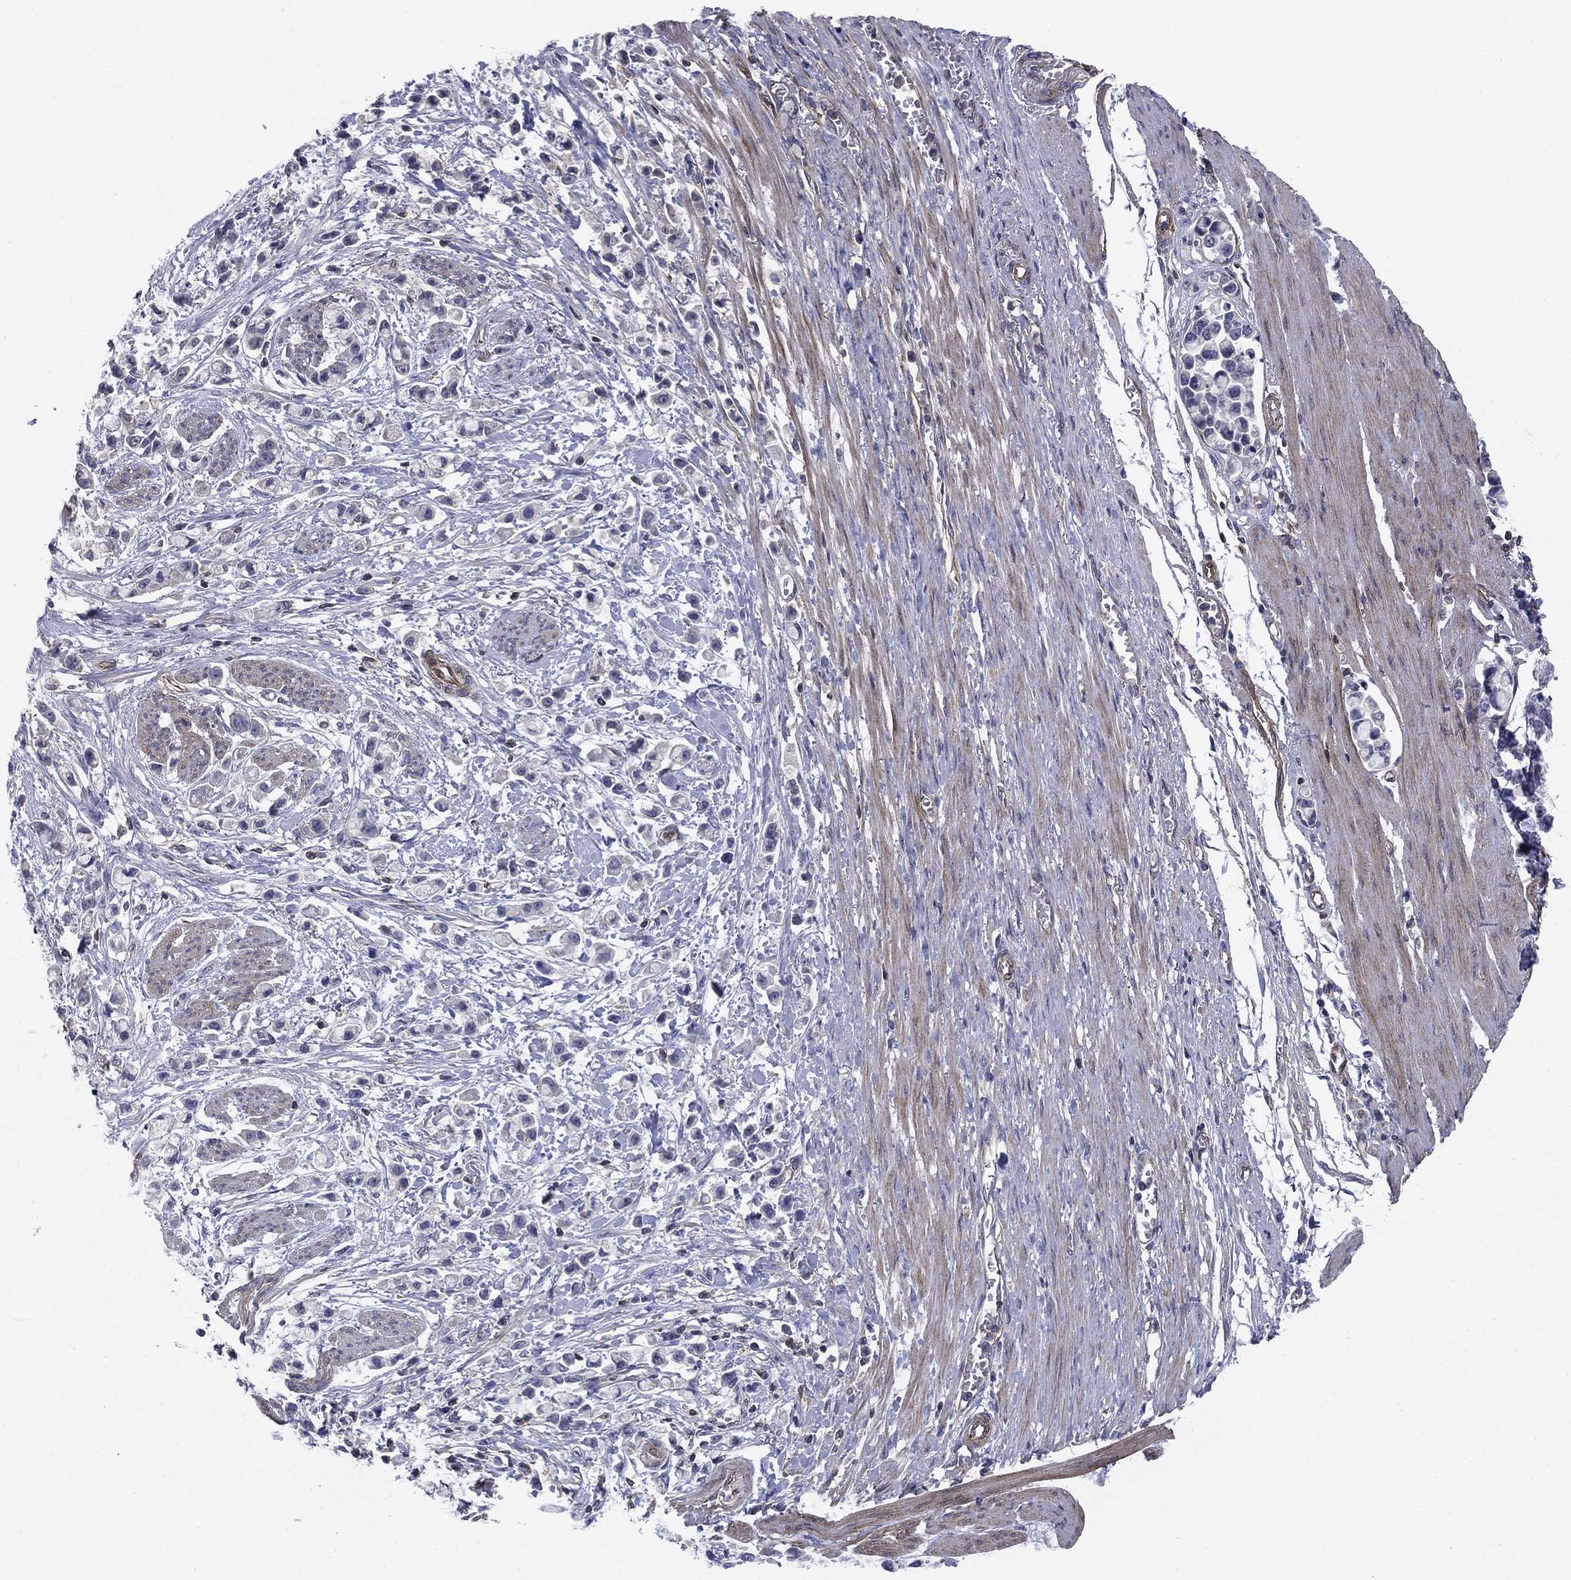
{"staining": {"intensity": "negative", "quantity": "none", "location": "none"}, "tissue": "stomach cancer", "cell_type": "Tumor cells", "image_type": "cancer", "snomed": [{"axis": "morphology", "description": "Adenocarcinoma, NOS"}, {"axis": "topography", "description": "Stomach"}], "caption": "Immunohistochemical staining of stomach cancer demonstrates no significant positivity in tumor cells.", "gene": "PSD4", "patient": {"sex": "female", "age": 81}}